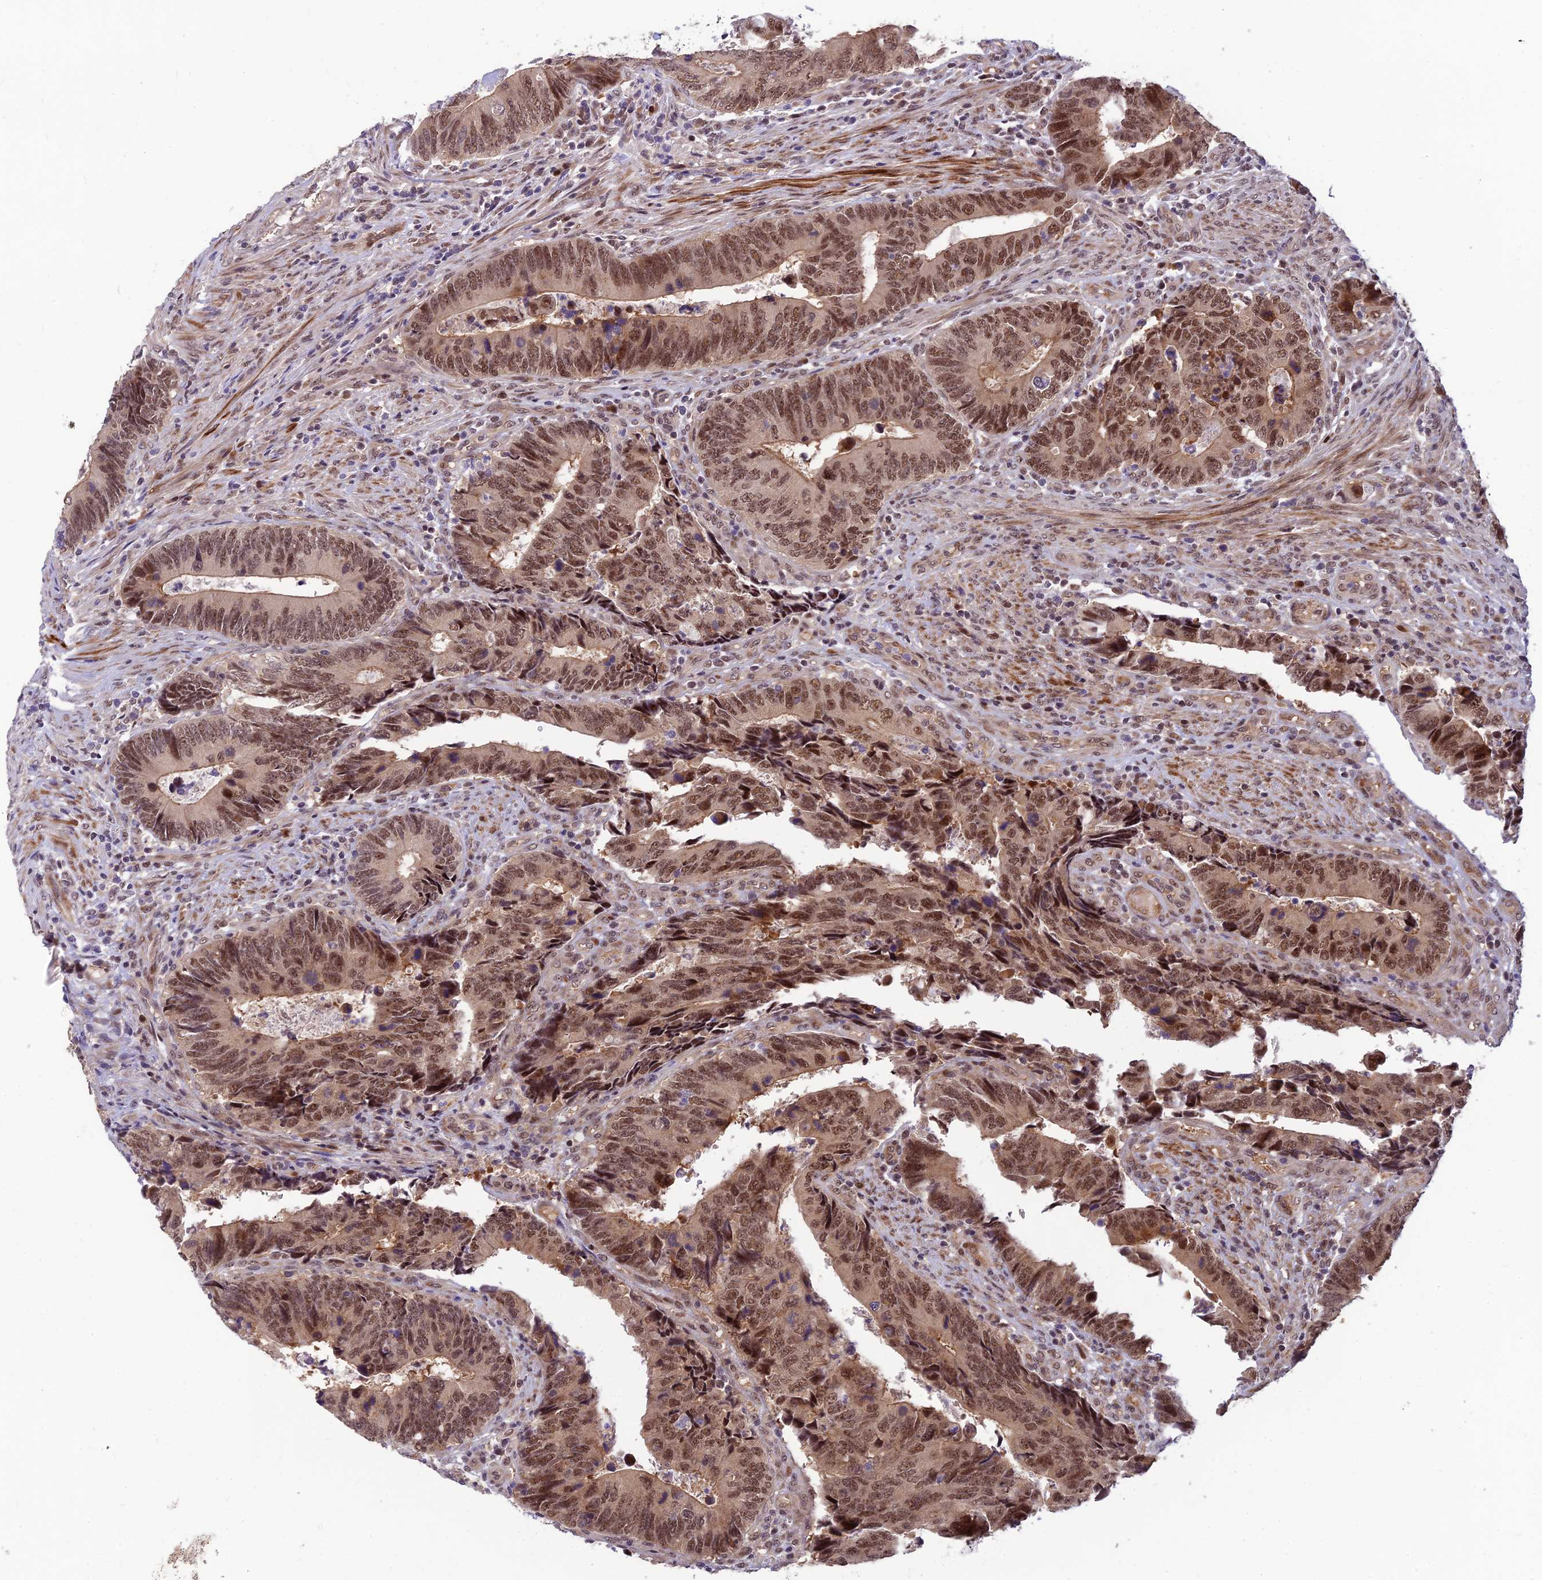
{"staining": {"intensity": "moderate", "quantity": ">75%", "location": "nuclear"}, "tissue": "colorectal cancer", "cell_type": "Tumor cells", "image_type": "cancer", "snomed": [{"axis": "morphology", "description": "Adenocarcinoma, NOS"}, {"axis": "topography", "description": "Colon"}], "caption": "This is an image of immunohistochemistry staining of adenocarcinoma (colorectal), which shows moderate positivity in the nuclear of tumor cells.", "gene": "ASPDH", "patient": {"sex": "male", "age": 87}}